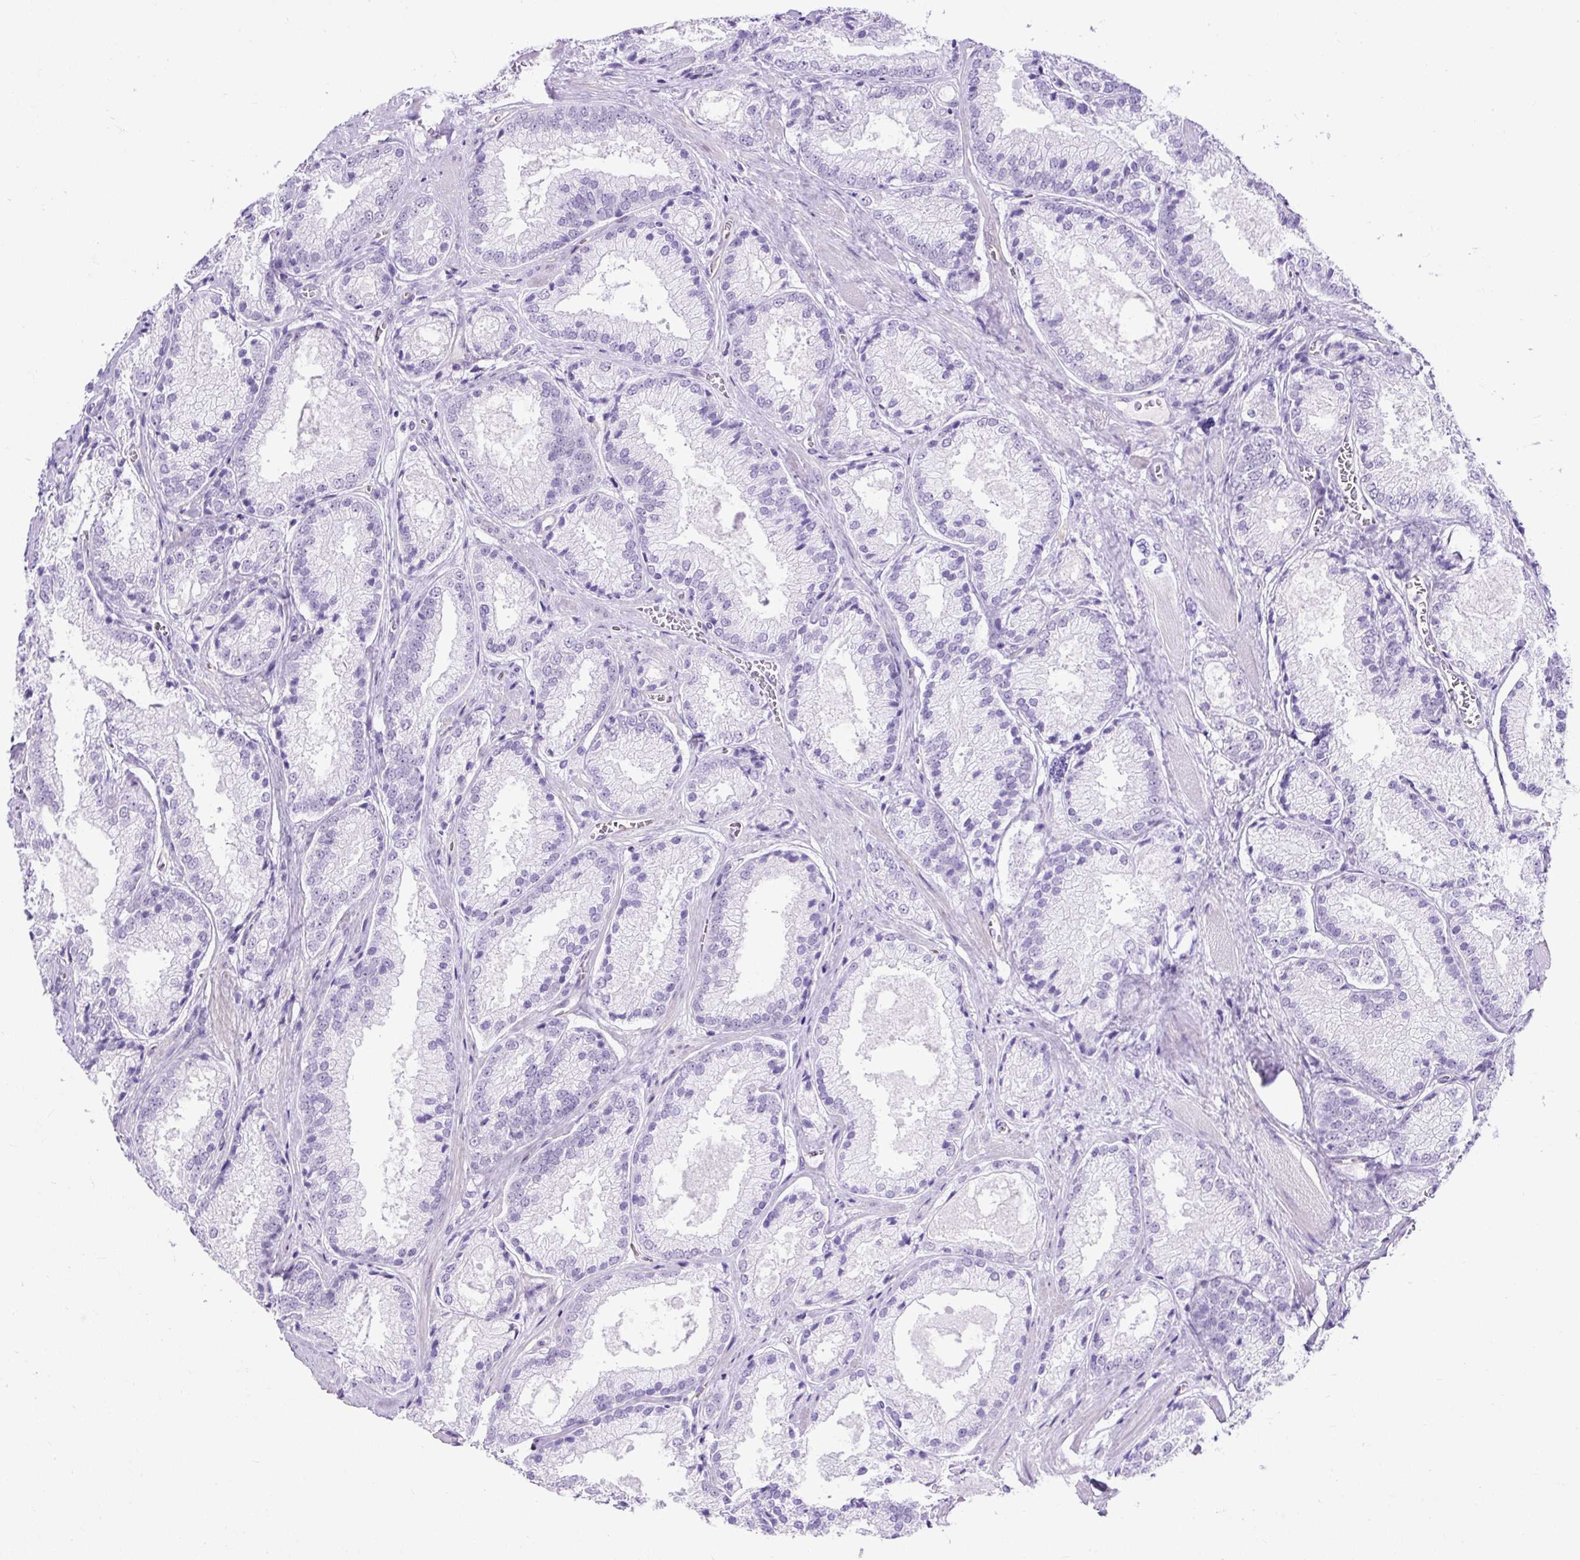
{"staining": {"intensity": "negative", "quantity": "none", "location": "none"}, "tissue": "prostate cancer", "cell_type": "Tumor cells", "image_type": "cancer", "snomed": [{"axis": "morphology", "description": "Adenocarcinoma, High grade"}, {"axis": "topography", "description": "Prostate"}], "caption": "The immunohistochemistry (IHC) micrograph has no significant expression in tumor cells of prostate cancer tissue. The staining is performed using DAB brown chromogen with nuclei counter-stained in using hematoxylin.", "gene": "KRT12", "patient": {"sex": "male", "age": 68}}